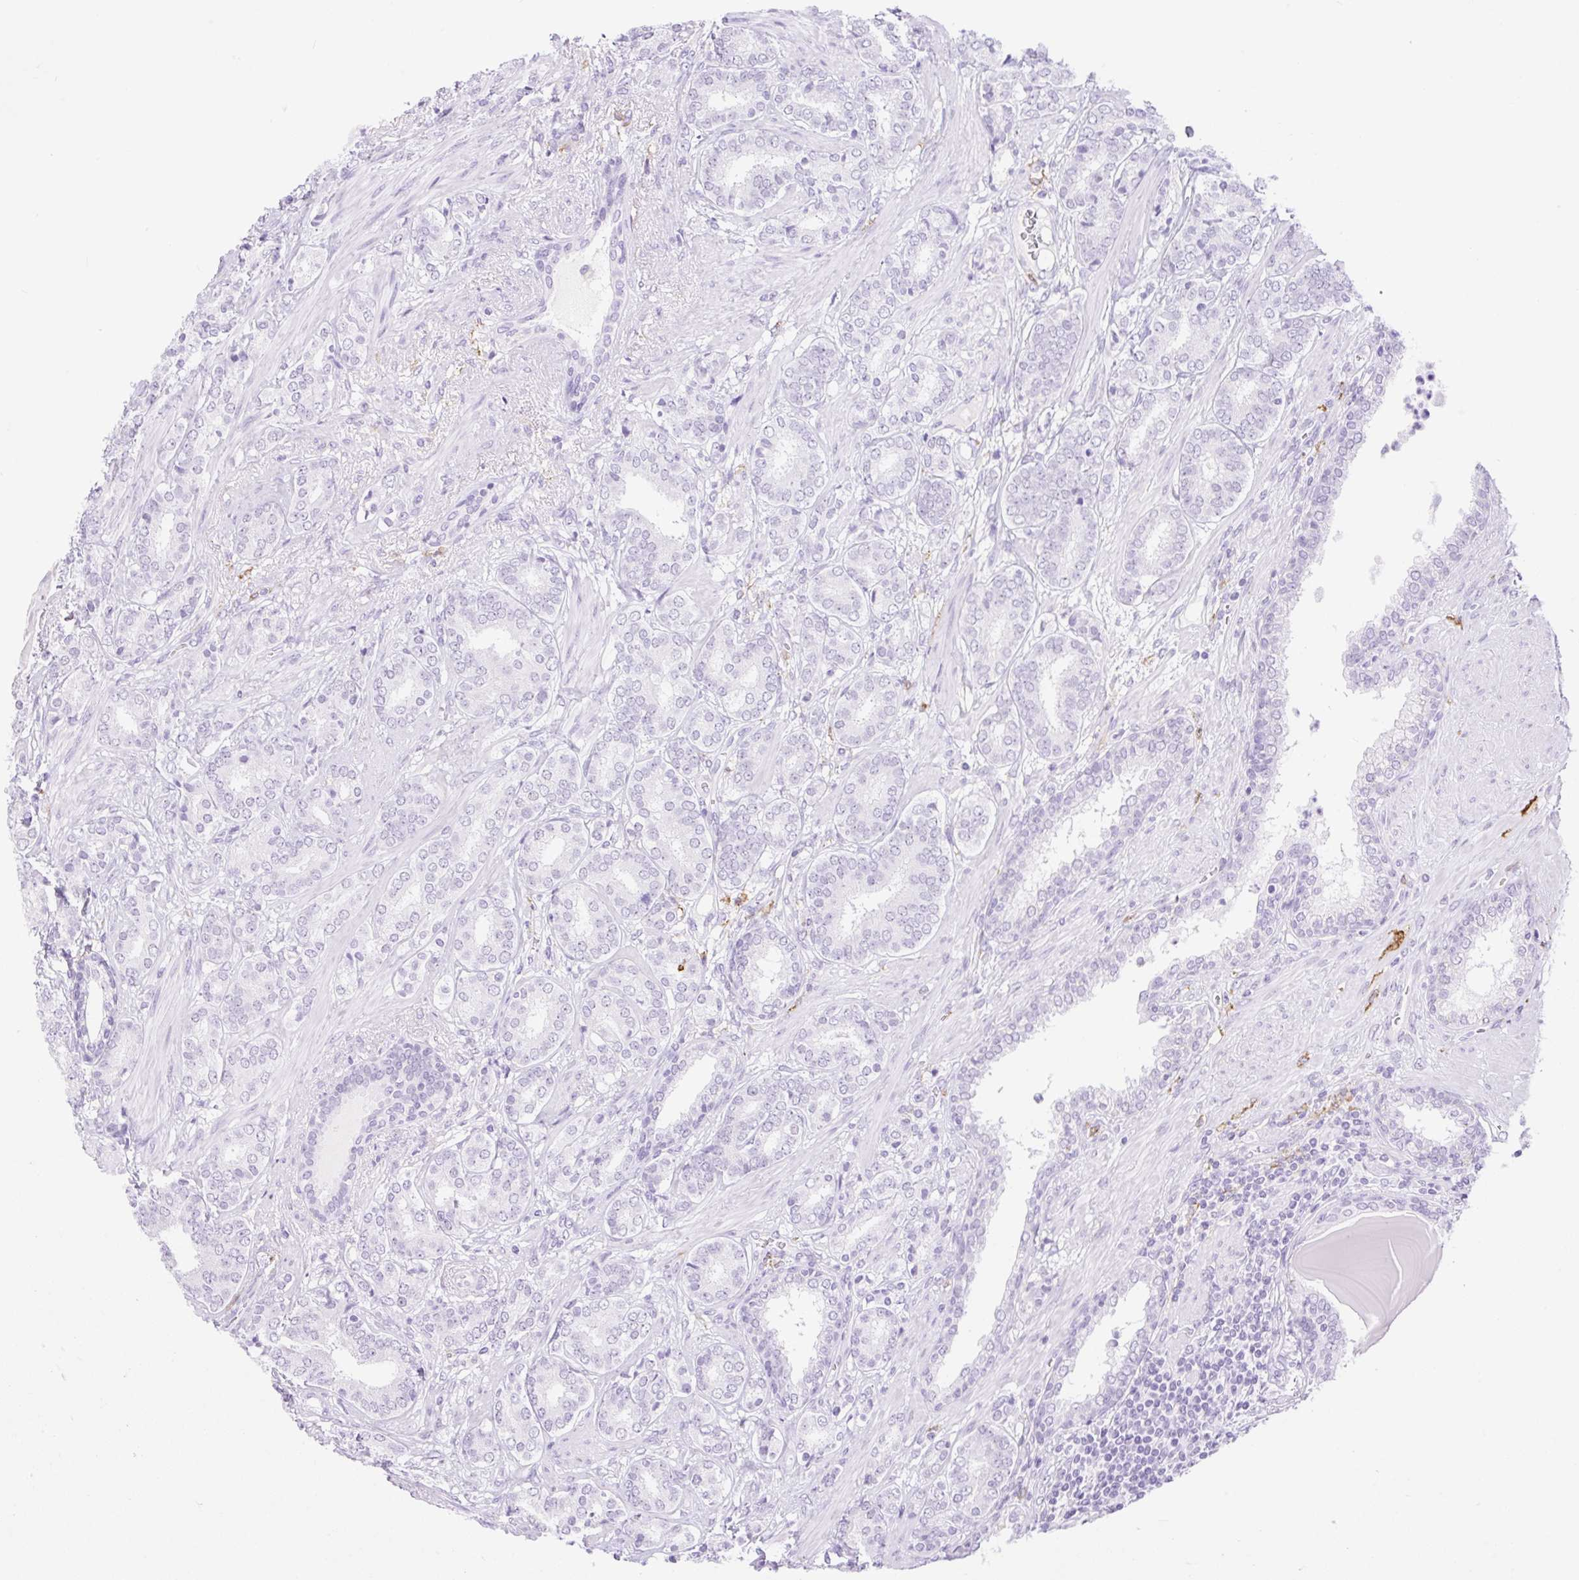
{"staining": {"intensity": "negative", "quantity": "none", "location": "none"}, "tissue": "prostate cancer", "cell_type": "Tumor cells", "image_type": "cancer", "snomed": [{"axis": "morphology", "description": "Adenocarcinoma, High grade"}, {"axis": "topography", "description": "Prostate"}], "caption": "The image demonstrates no significant staining in tumor cells of prostate cancer (high-grade adenocarcinoma).", "gene": "SIGLEC1", "patient": {"sex": "male", "age": 62}}